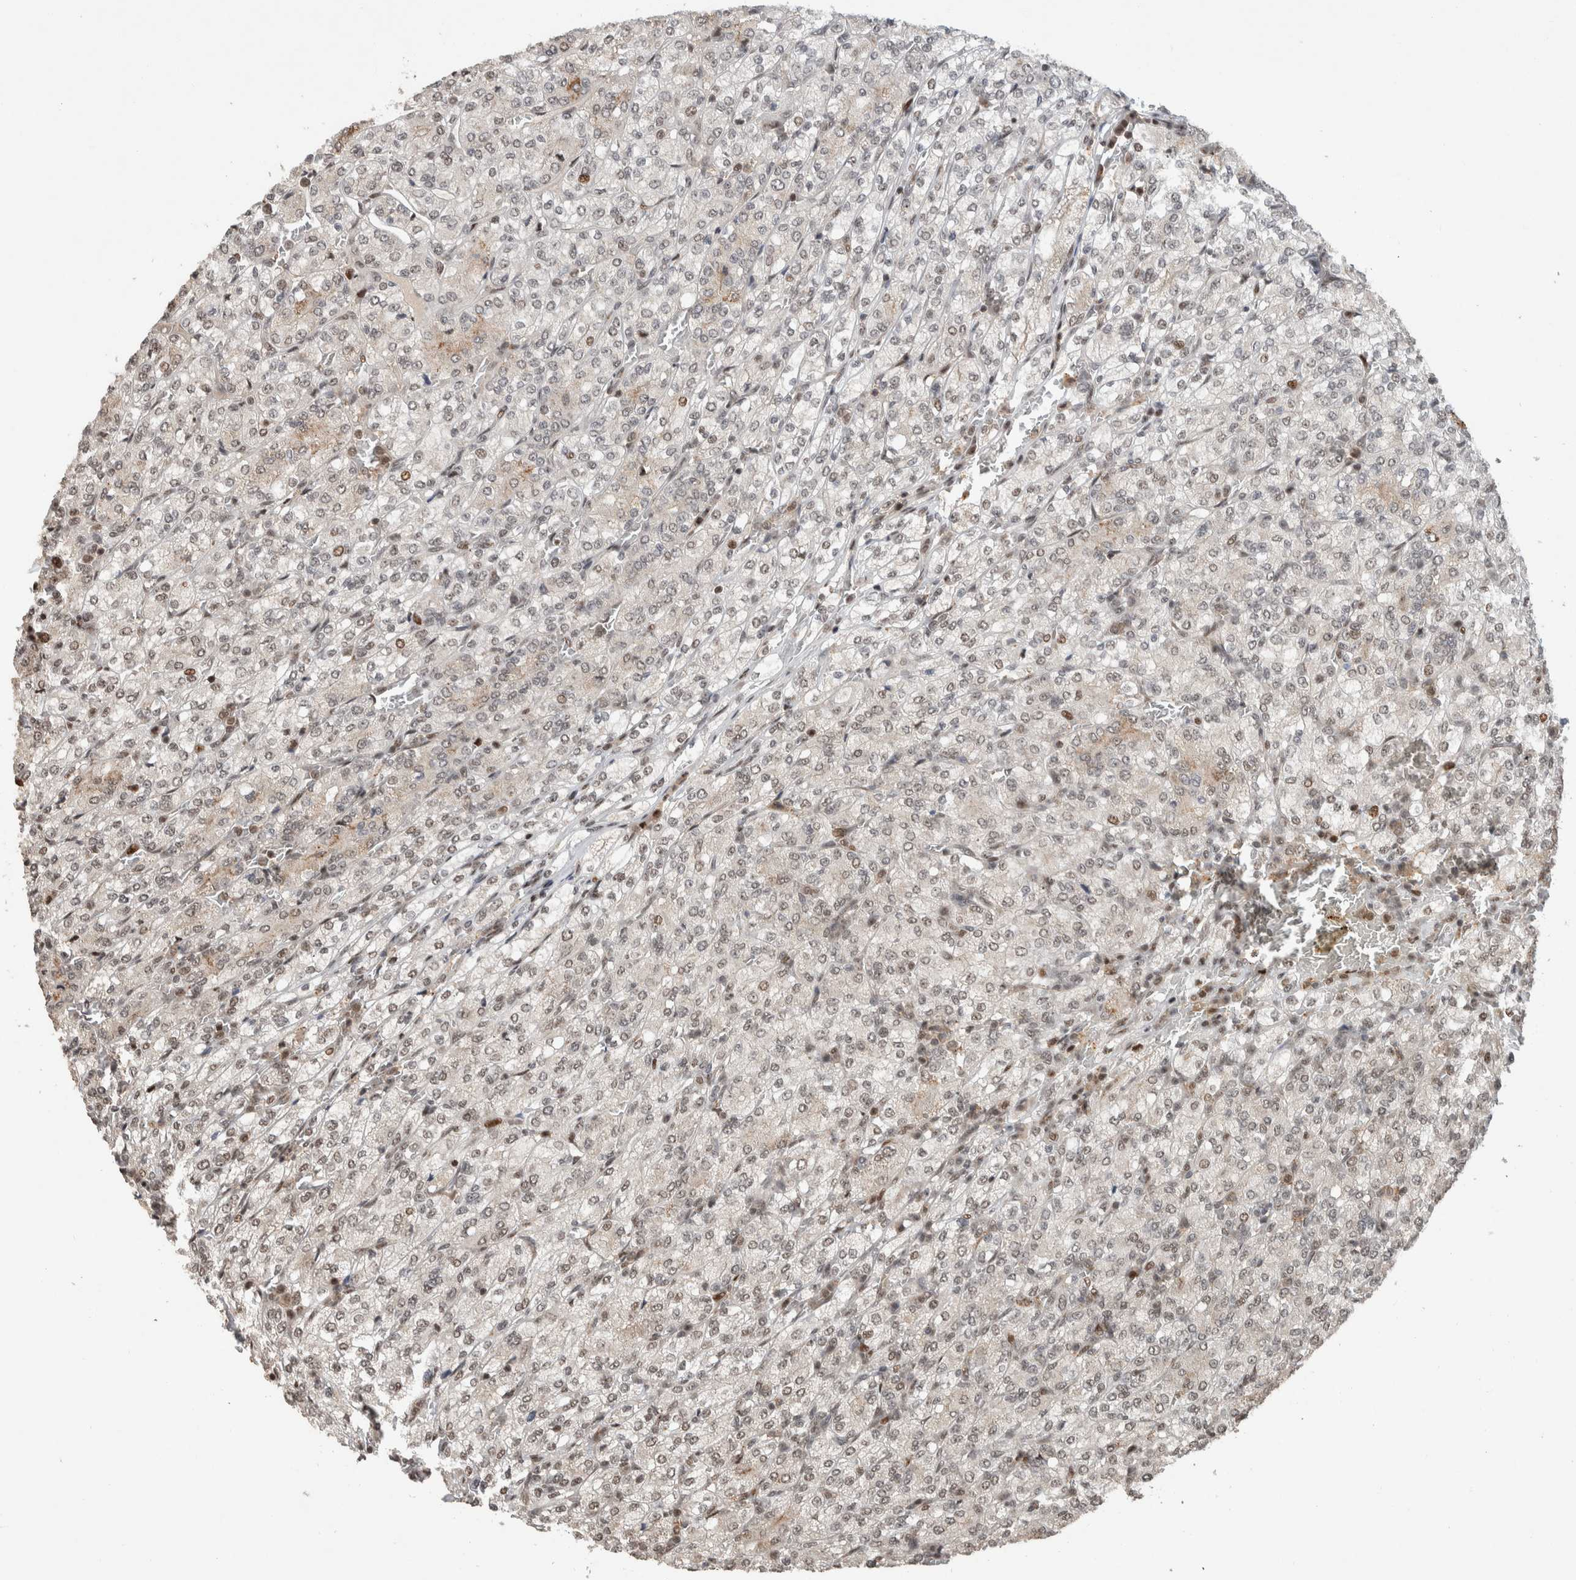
{"staining": {"intensity": "weak", "quantity": "<25%", "location": "nuclear"}, "tissue": "renal cancer", "cell_type": "Tumor cells", "image_type": "cancer", "snomed": [{"axis": "morphology", "description": "Adenocarcinoma, NOS"}, {"axis": "topography", "description": "Kidney"}], "caption": "This is an immunohistochemistry (IHC) histopathology image of human adenocarcinoma (renal). There is no positivity in tumor cells.", "gene": "ZNF521", "patient": {"sex": "male", "age": 77}}